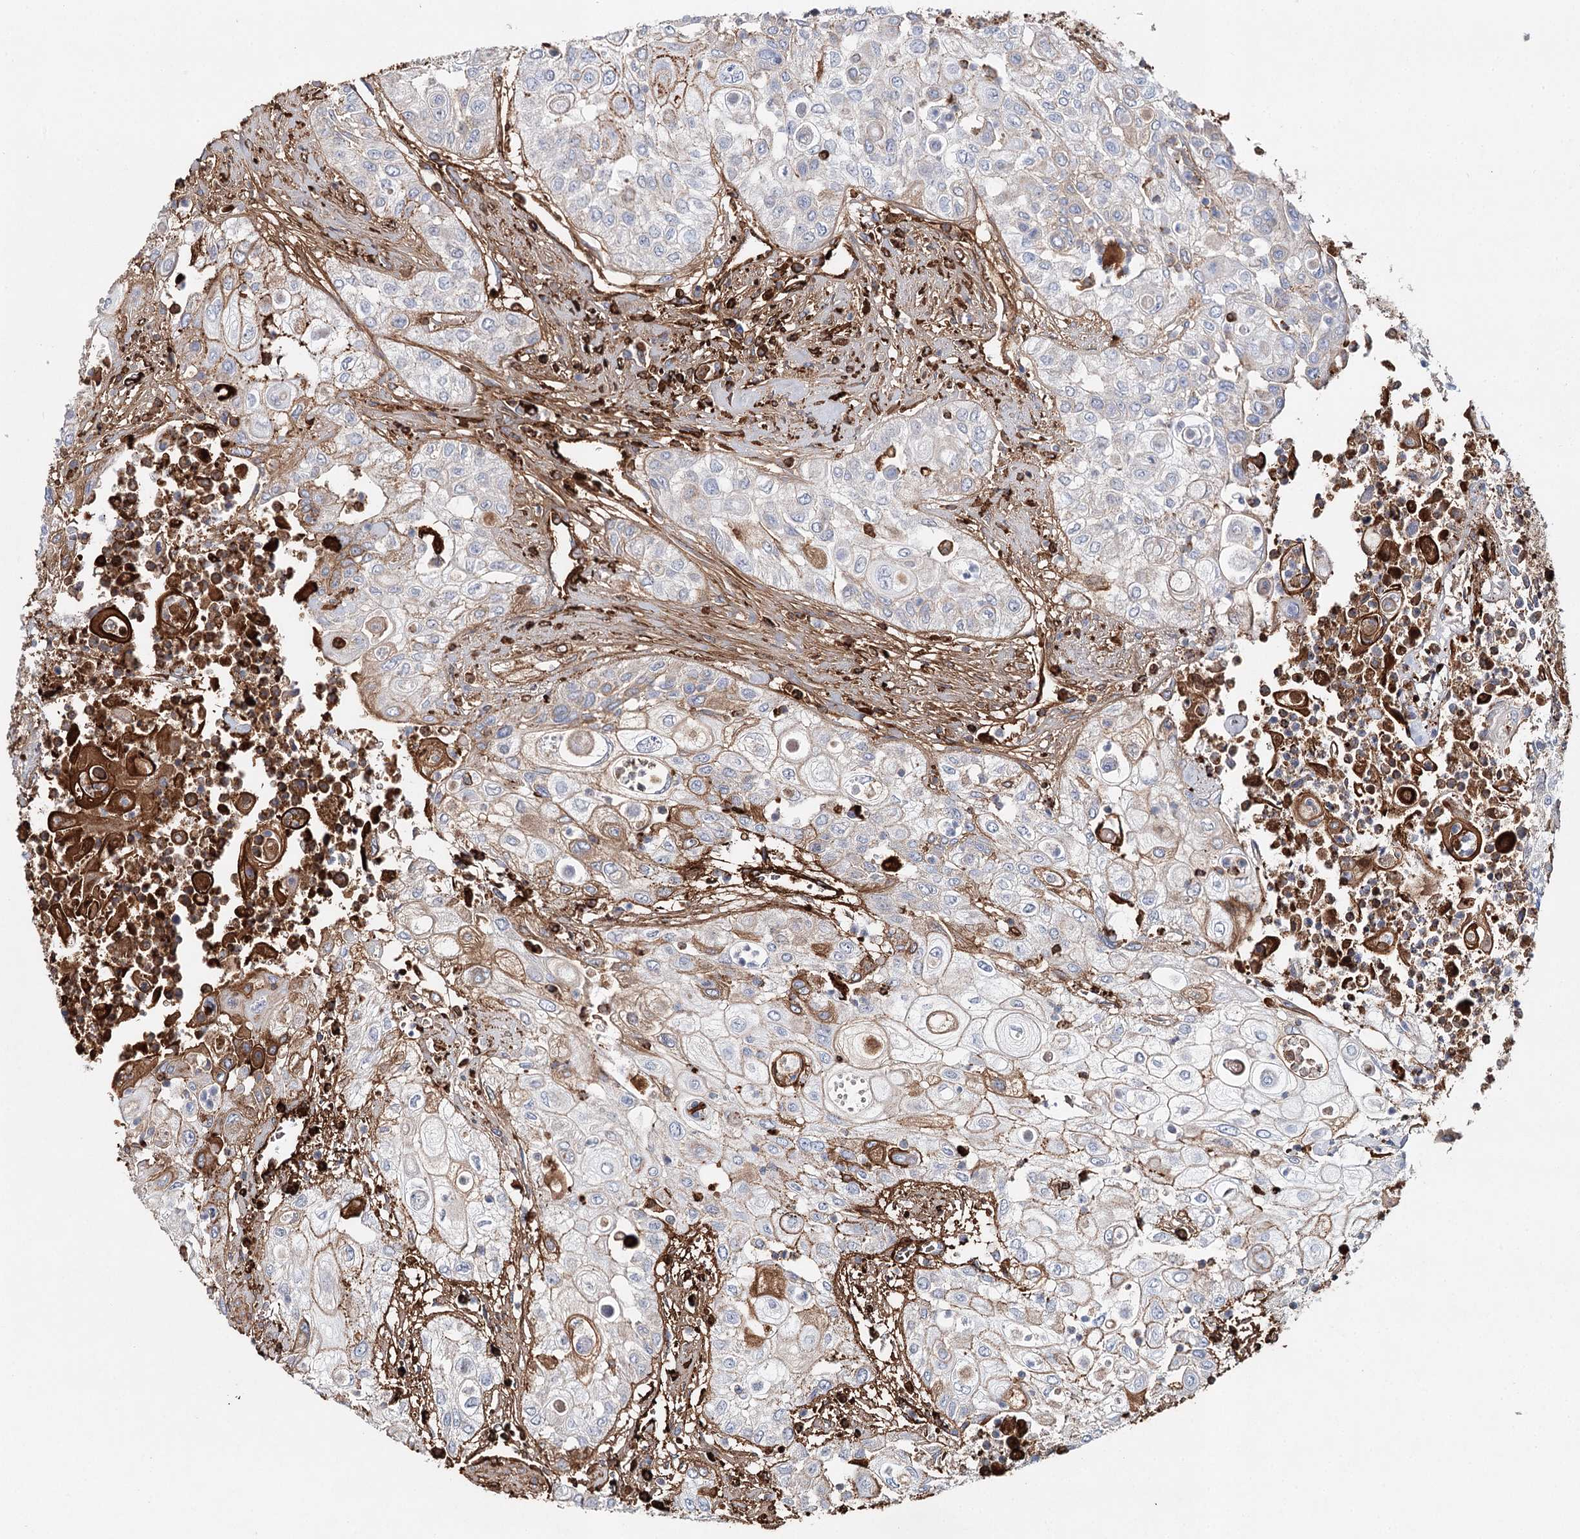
{"staining": {"intensity": "moderate", "quantity": "<25%", "location": "cytoplasmic/membranous"}, "tissue": "urothelial cancer", "cell_type": "Tumor cells", "image_type": "cancer", "snomed": [{"axis": "morphology", "description": "Urothelial carcinoma, High grade"}, {"axis": "topography", "description": "Urinary bladder"}], "caption": "Urothelial cancer tissue exhibits moderate cytoplasmic/membranous staining in about <25% of tumor cells, visualized by immunohistochemistry.", "gene": "ALKBH8", "patient": {"sex": "female", "age": 79}}